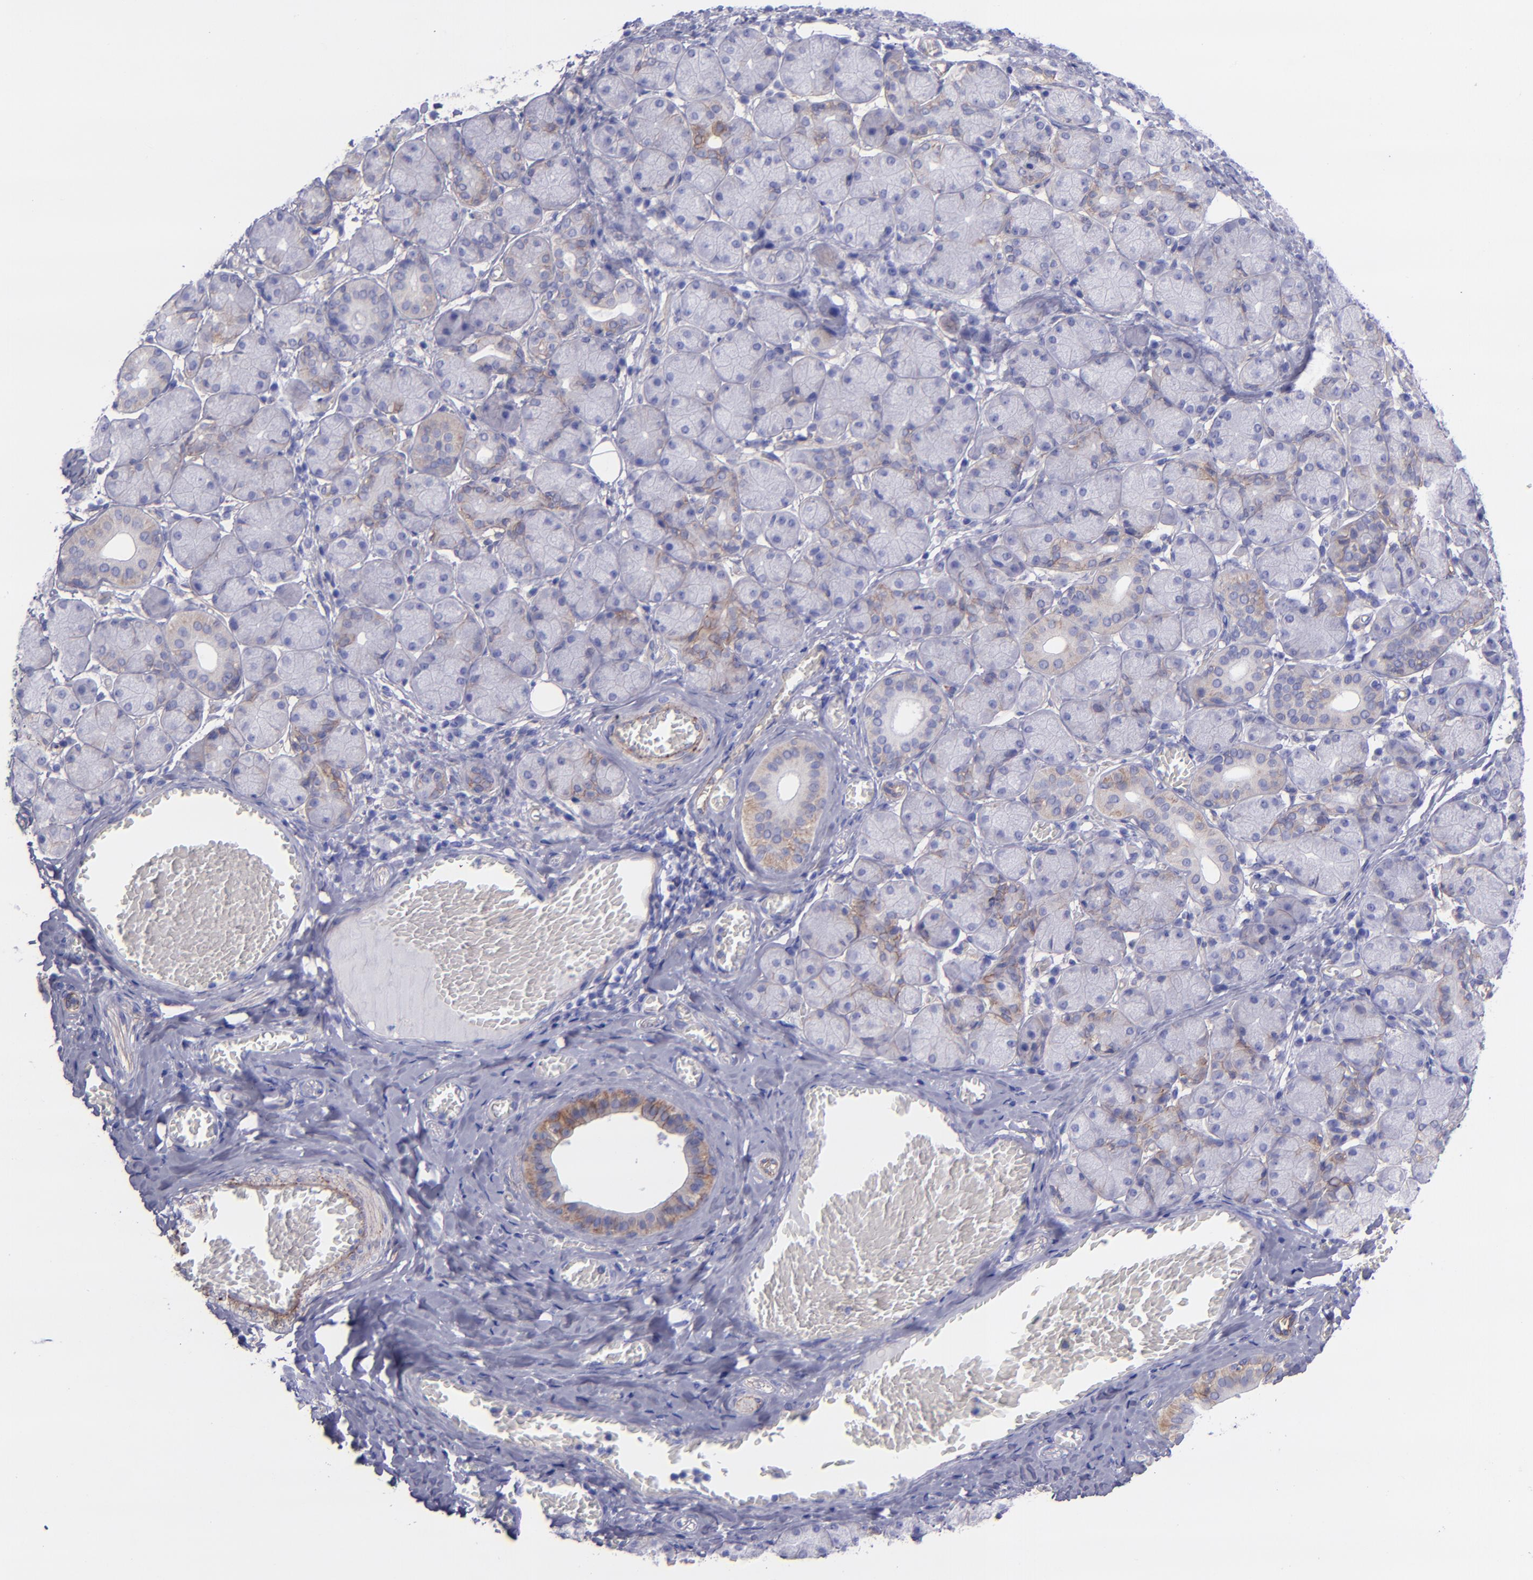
{"staining": {"intensity": "weak", "quantity": "<25%", "location": "cytoplasmic/membranous"}, "tissue": "salivary gland", "cell_type": "Glandular cells", "image_type": "normal", "snomed": [{"axis": "morphology", "description": "Normal tissue, NOS"}, {"axis": "topography", "description": "Salivary gland"}], "caption": "Immunohistochemical staining of benign human salivary gland reveals no significant staining in glandular cells.", "gene": "ITGAV", "patient": {"sex": "female", "age": 24}}